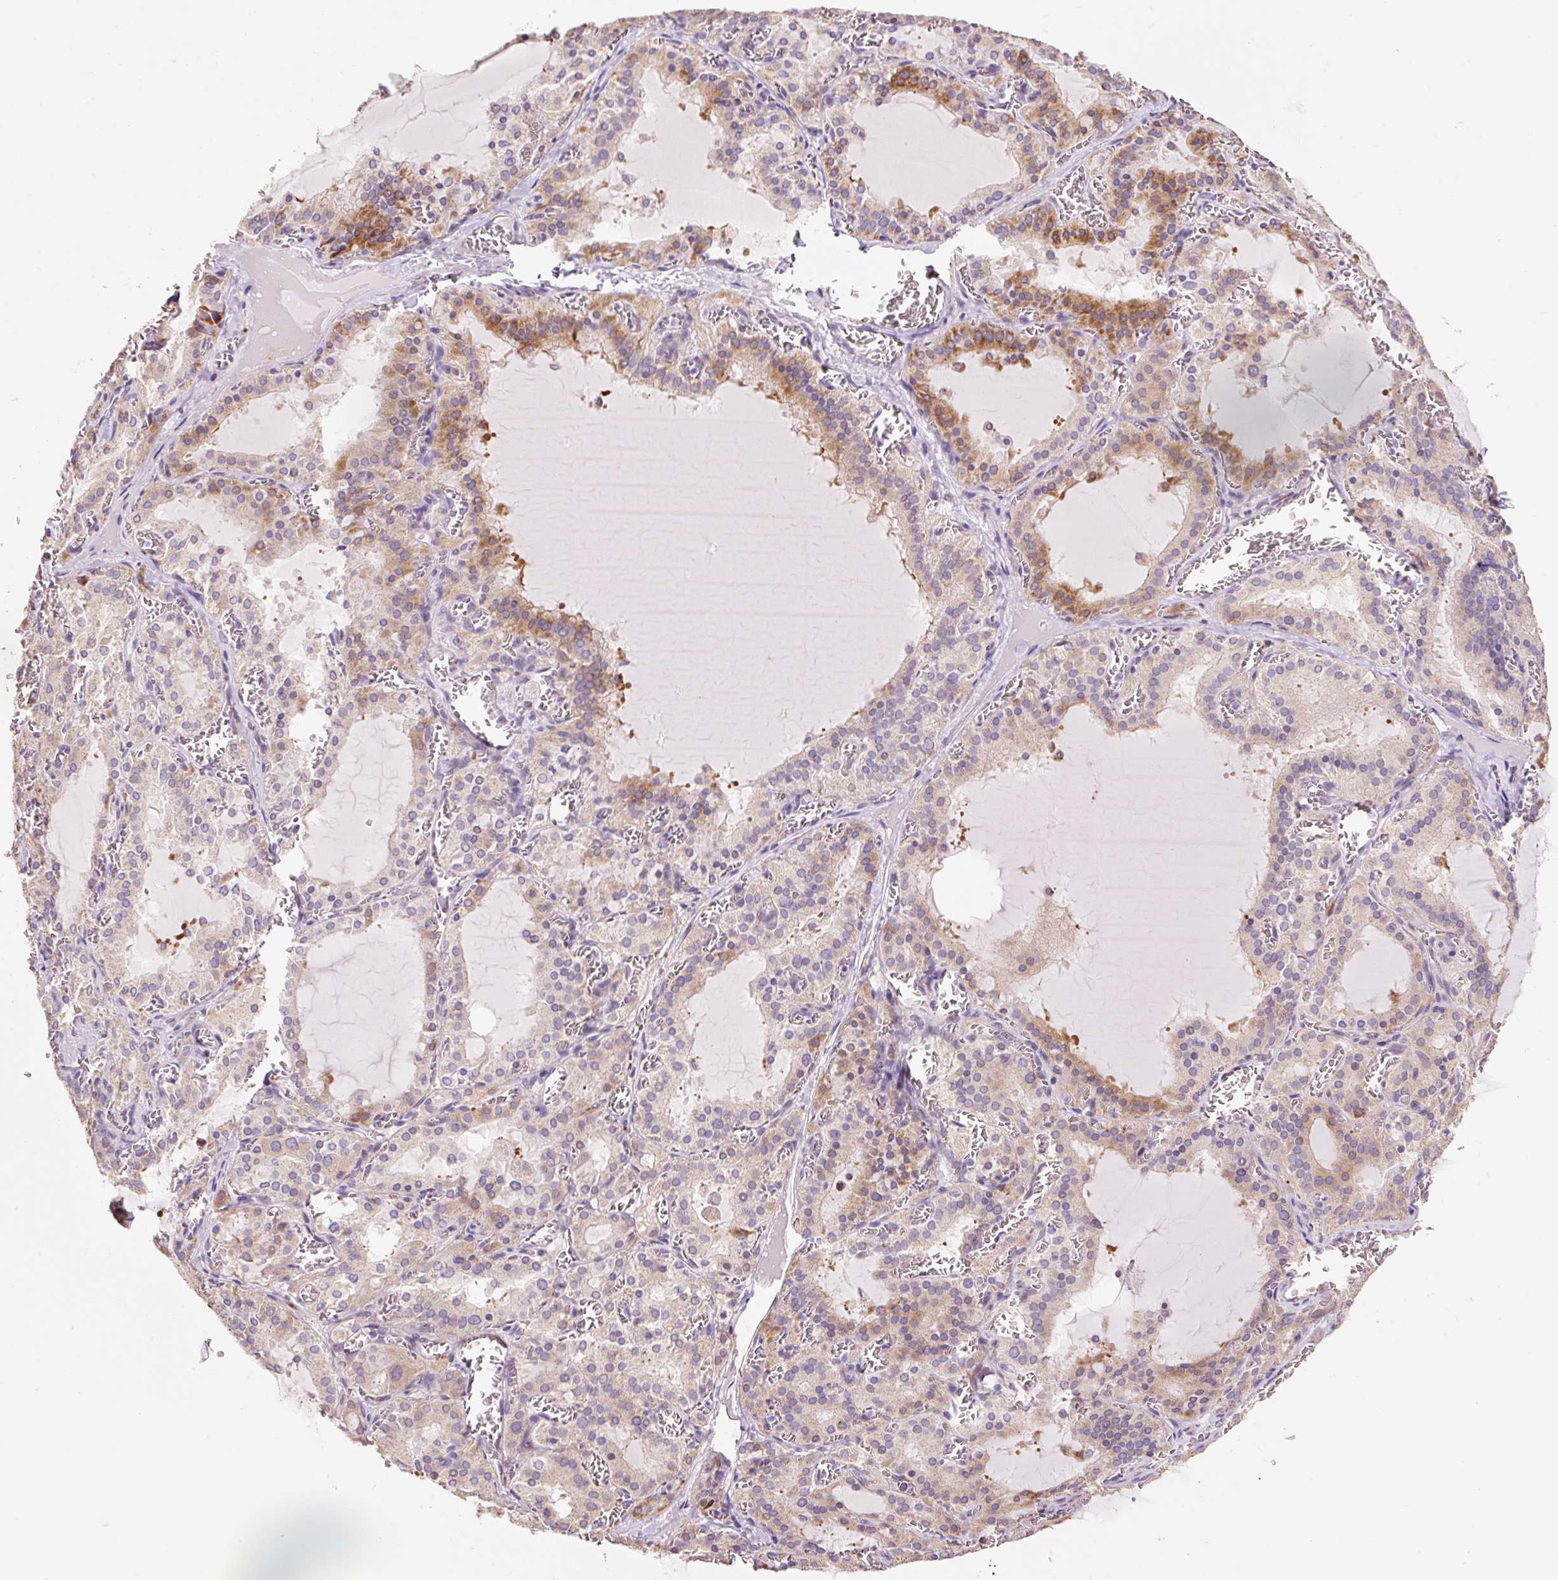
{"staining": {"intensity": "strong", "quantity": "25%-75%", "location": "cytoplasmic/membranous"}, "tissue": "thyroid gland", "cell_type": "Glandular cells", "image_type": "normal", "snomed": [{"axis": "morphology", "description": "Normal tissue, NOS"}, {"axis": "topography", "description": "Thyroid gland"}], "caption": "Protein staining exhibits strong cytoplasmic/membranous expression in approximately 25%-75% of glandular cells in normal thyroid gland. (Brightfield microscopy of DAB IHC at high magnification).", "gene": "HAX1", "patient": {"sex": "female", "age": 30}}